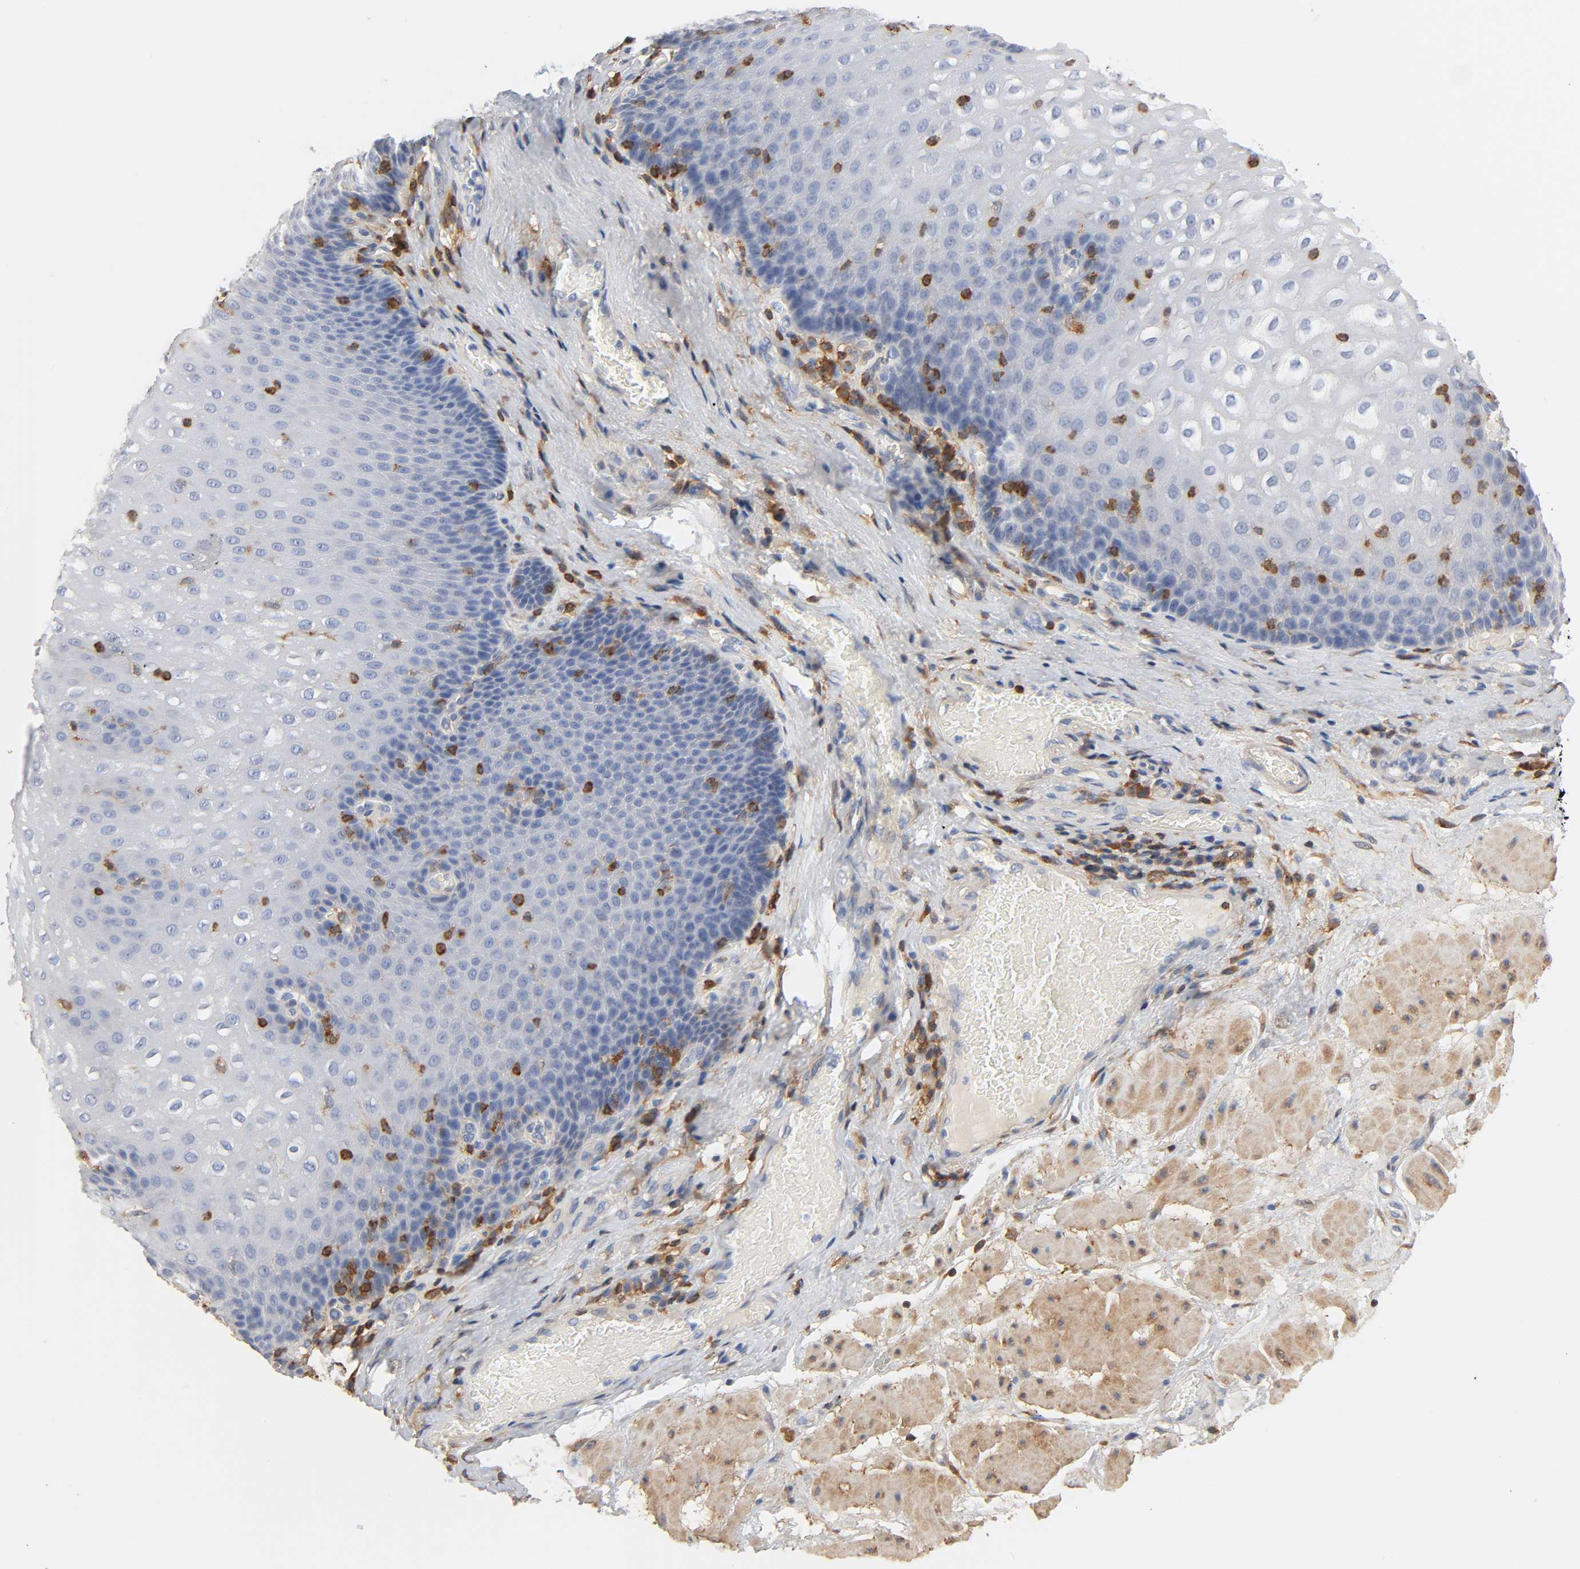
{"staining": {"intensity": "negative", "quantity": "none", "location": "none"}, "tissue": "esophagus", "cell_type": "Squamous epithelial cells", "image_type": "normal", "snomed": [{"axis": "morphology", "description": "Normal tissue, NOS"}, {"axis": "topography", "description": "Esophagus"}], "caption": "Photomicrograph shows no significant protein staining in squamous epithelial cells of normal esophagus. (Brightfield microscopy of DAB immunohistochemistry (IHC) at high magnification).", "gene": "BIN1", "patient": {"sex": "male", "age": 48}}